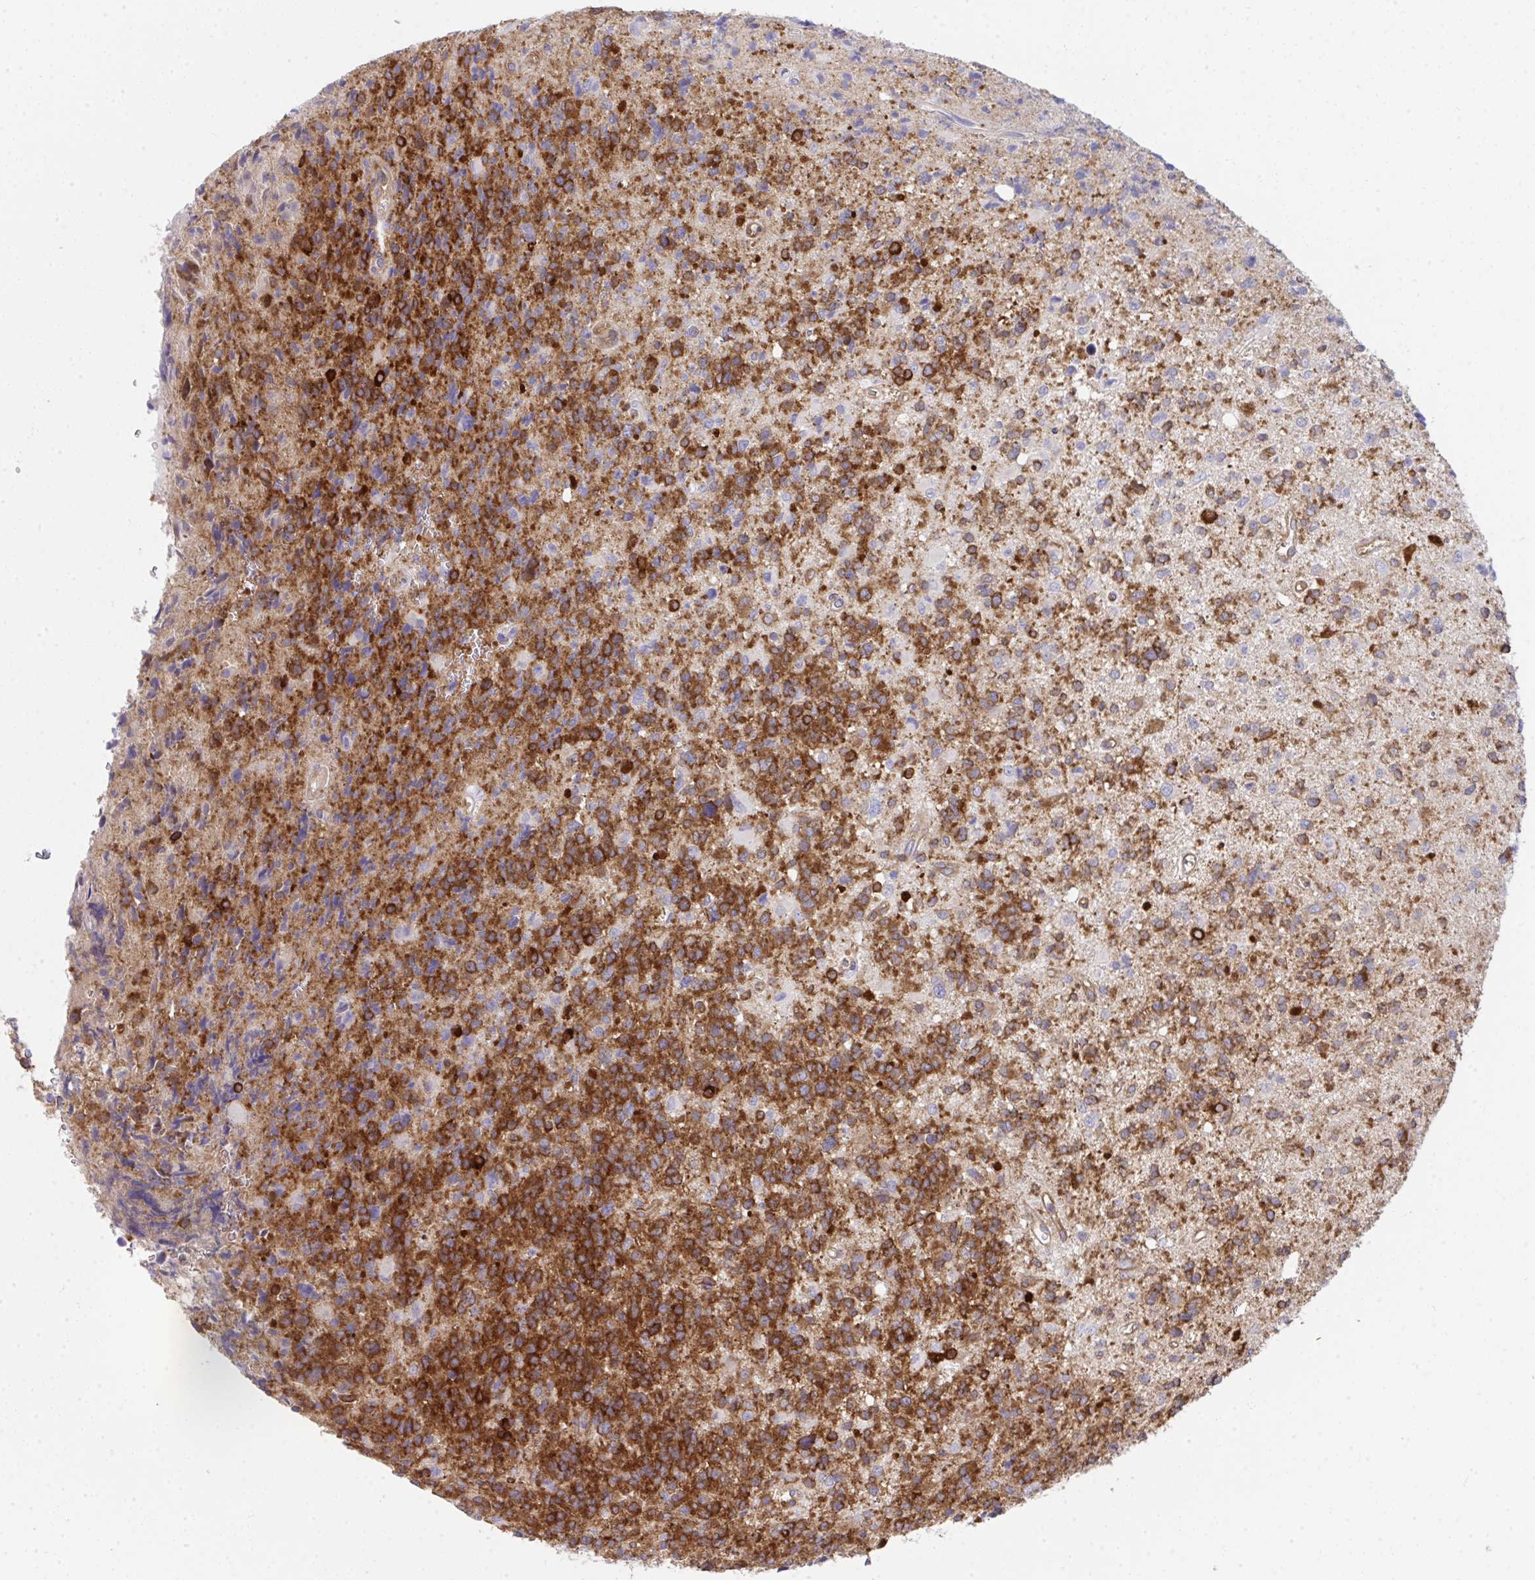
{"staining": {"intensity": "strong", "quantity": ">75%", "location": "cytoplasmic/membranous"}, "tissue": "glioma", "cell_type": "Tumor cells", "image_type": "cancer", "snomed": [{"axis": "morphology", "description": "Glioma, malignant, High grade"}, {"axis": "topography", "description": "Brain"}], "caption": "IHC staining of malignant high-grade glioma, which reveals high levels of strong cytoplasmic/membranous expression in approximately >75% of tumor cells indicating strong cytoplasmic/membranous protein positivity. The staining was performed using DAB (3,3'-diaminobenzidine) (brown) for protein detection and nuclei were counterstained in hematoxylin (blue).", "gene": "GAB1", "patient": {"sex": "male", "age": 29}}